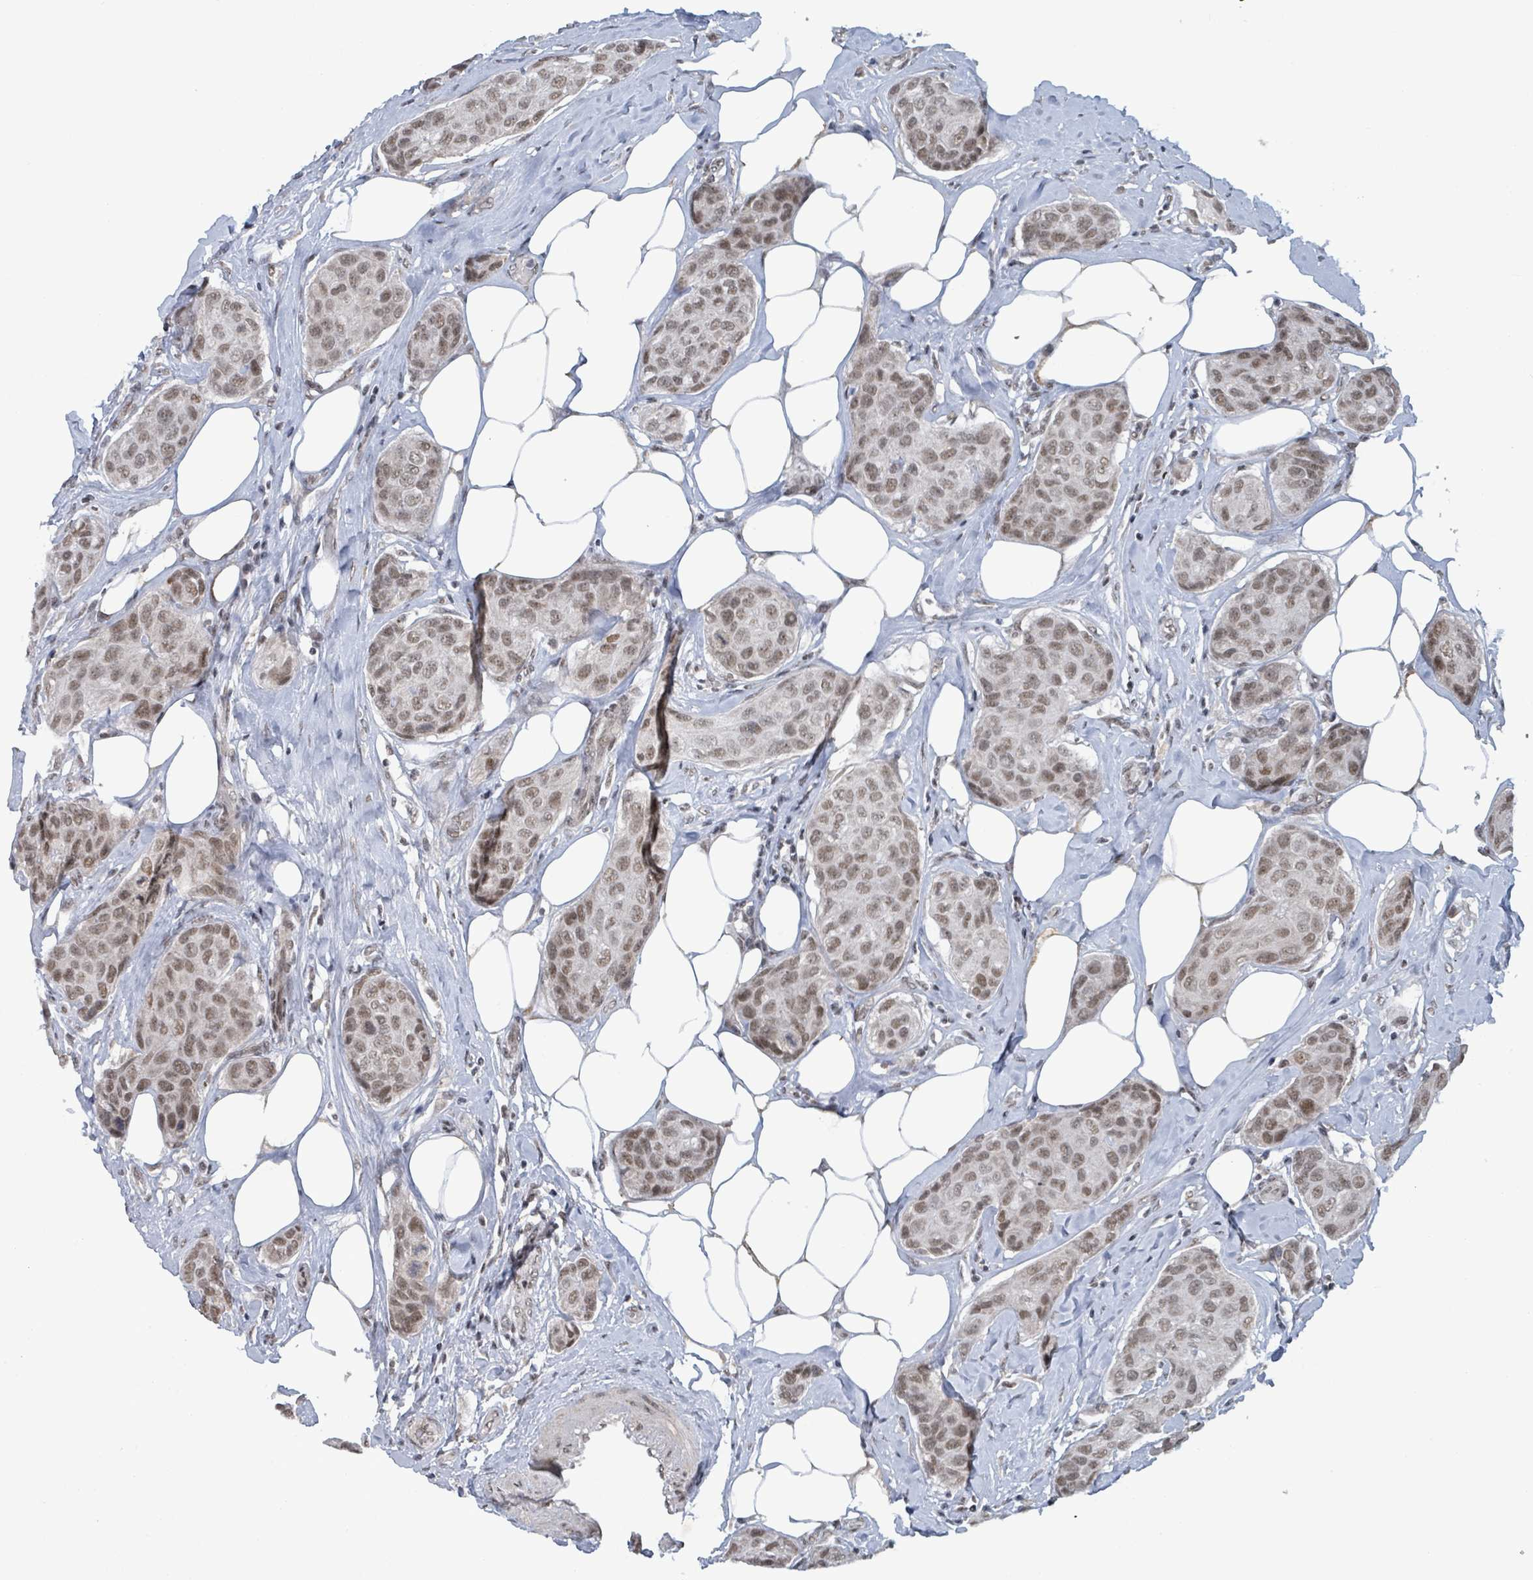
{"staining": {"intensity": "moderate", "quantity": ">75%", "location": "nuclear"}, "tissue": "breast cancer", "cell_type": "Tumor cells", "image_type": "cancer", "snomed": [{"axis": "morphology", "description": "Duct carcinoma"}, {"axis": "topography", "description": "Breast"}, {"axis": "topography", "description": "Lymph node"}], "caption": "Protein staining of breast intraductal carcinoma tissue shows moderate nuclear staining in approximately >75% of tumor cells.", "gene": "BANP", "patient": {"sex": "female", "age": 80}}